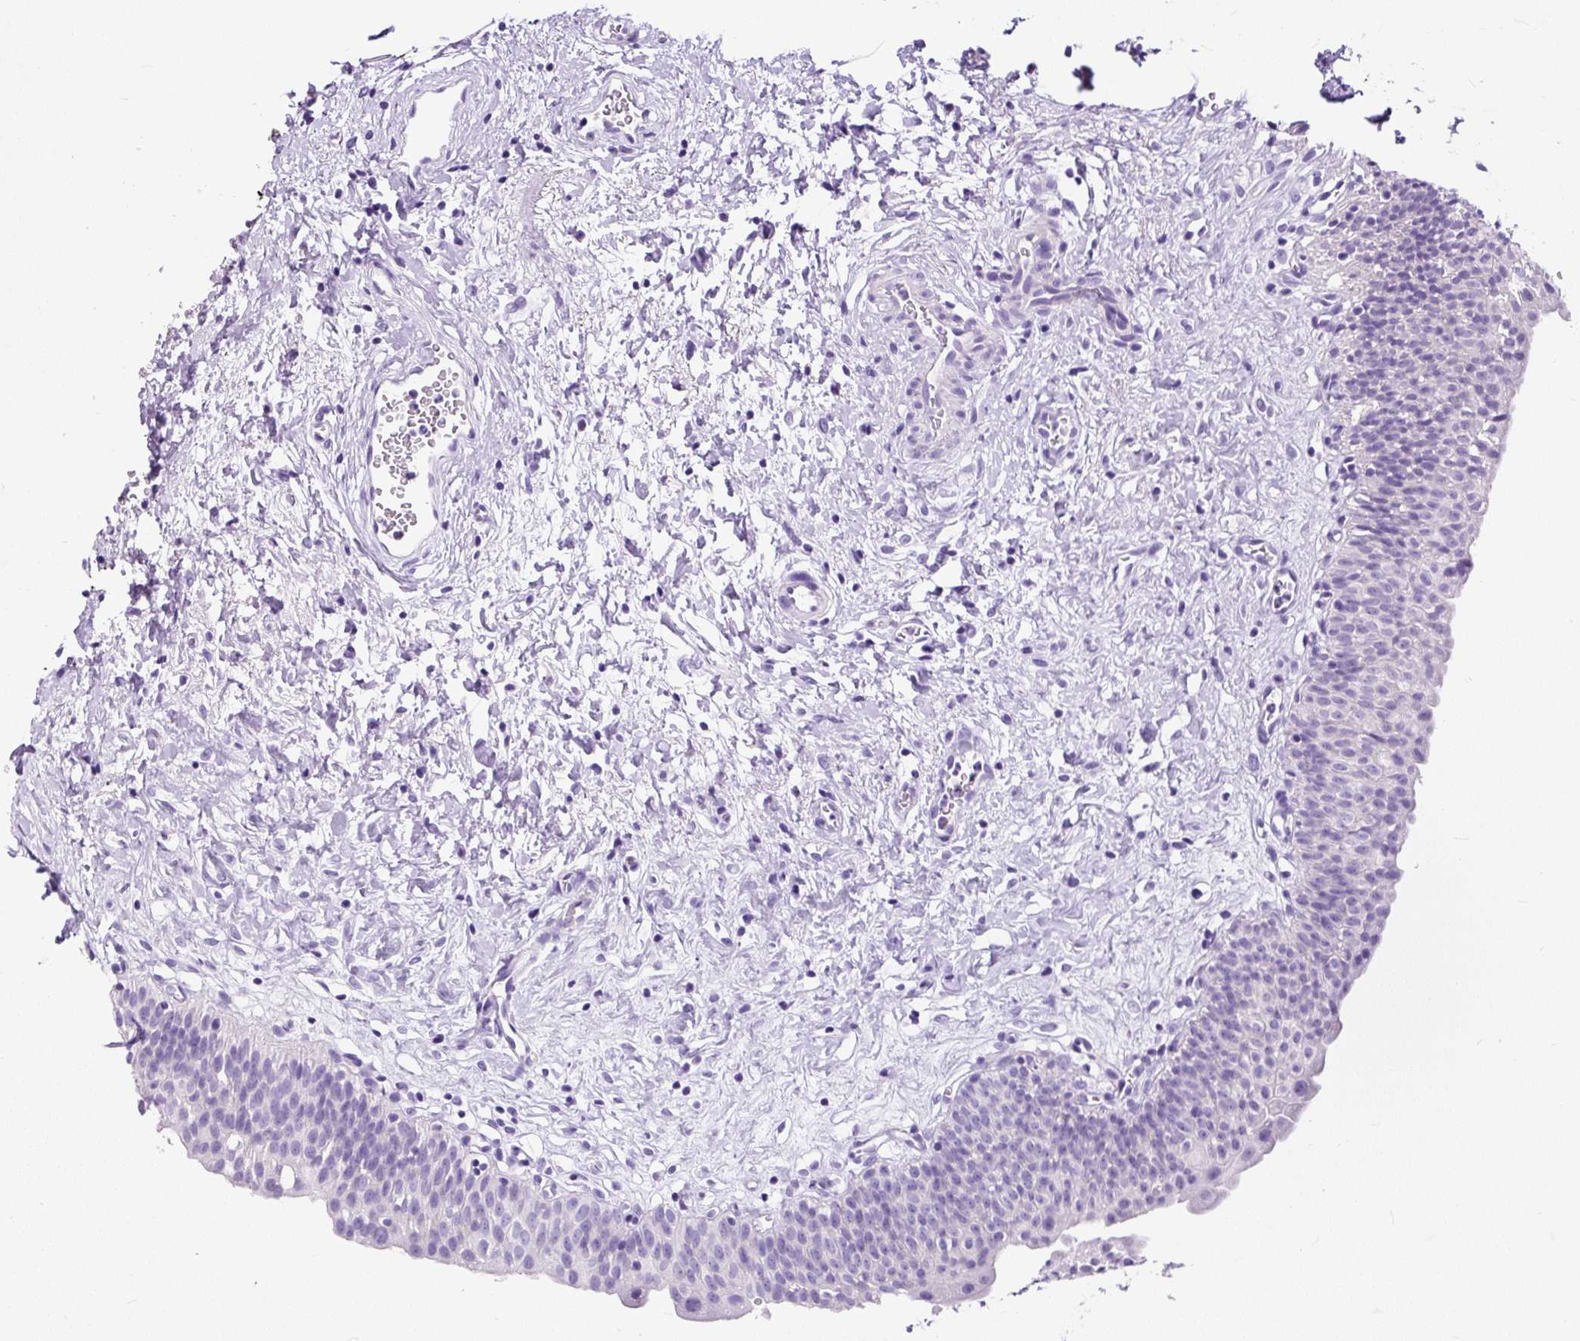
{"staining": {"intensity": "negative", "quantity": "none", "location": "none"}, "tissue": "urinary bladder", "cell_type": "Urothelial cells", "image_type": "normal", "snomed": [{"axis": "morphology", "description": "Normal tissue, NOS"}, {"axis": "topography", "description": "Urinary bladder"}], "caption": "IHC of benign human urinary bladder displays no staining in urothelial cells. Brightfield microscopy of IHC stained with DAB (brown) and hematoxylin (blue), captured at high magnification.", "gene": "STOX2", "patient": {"sex": "male", "age": 51}}